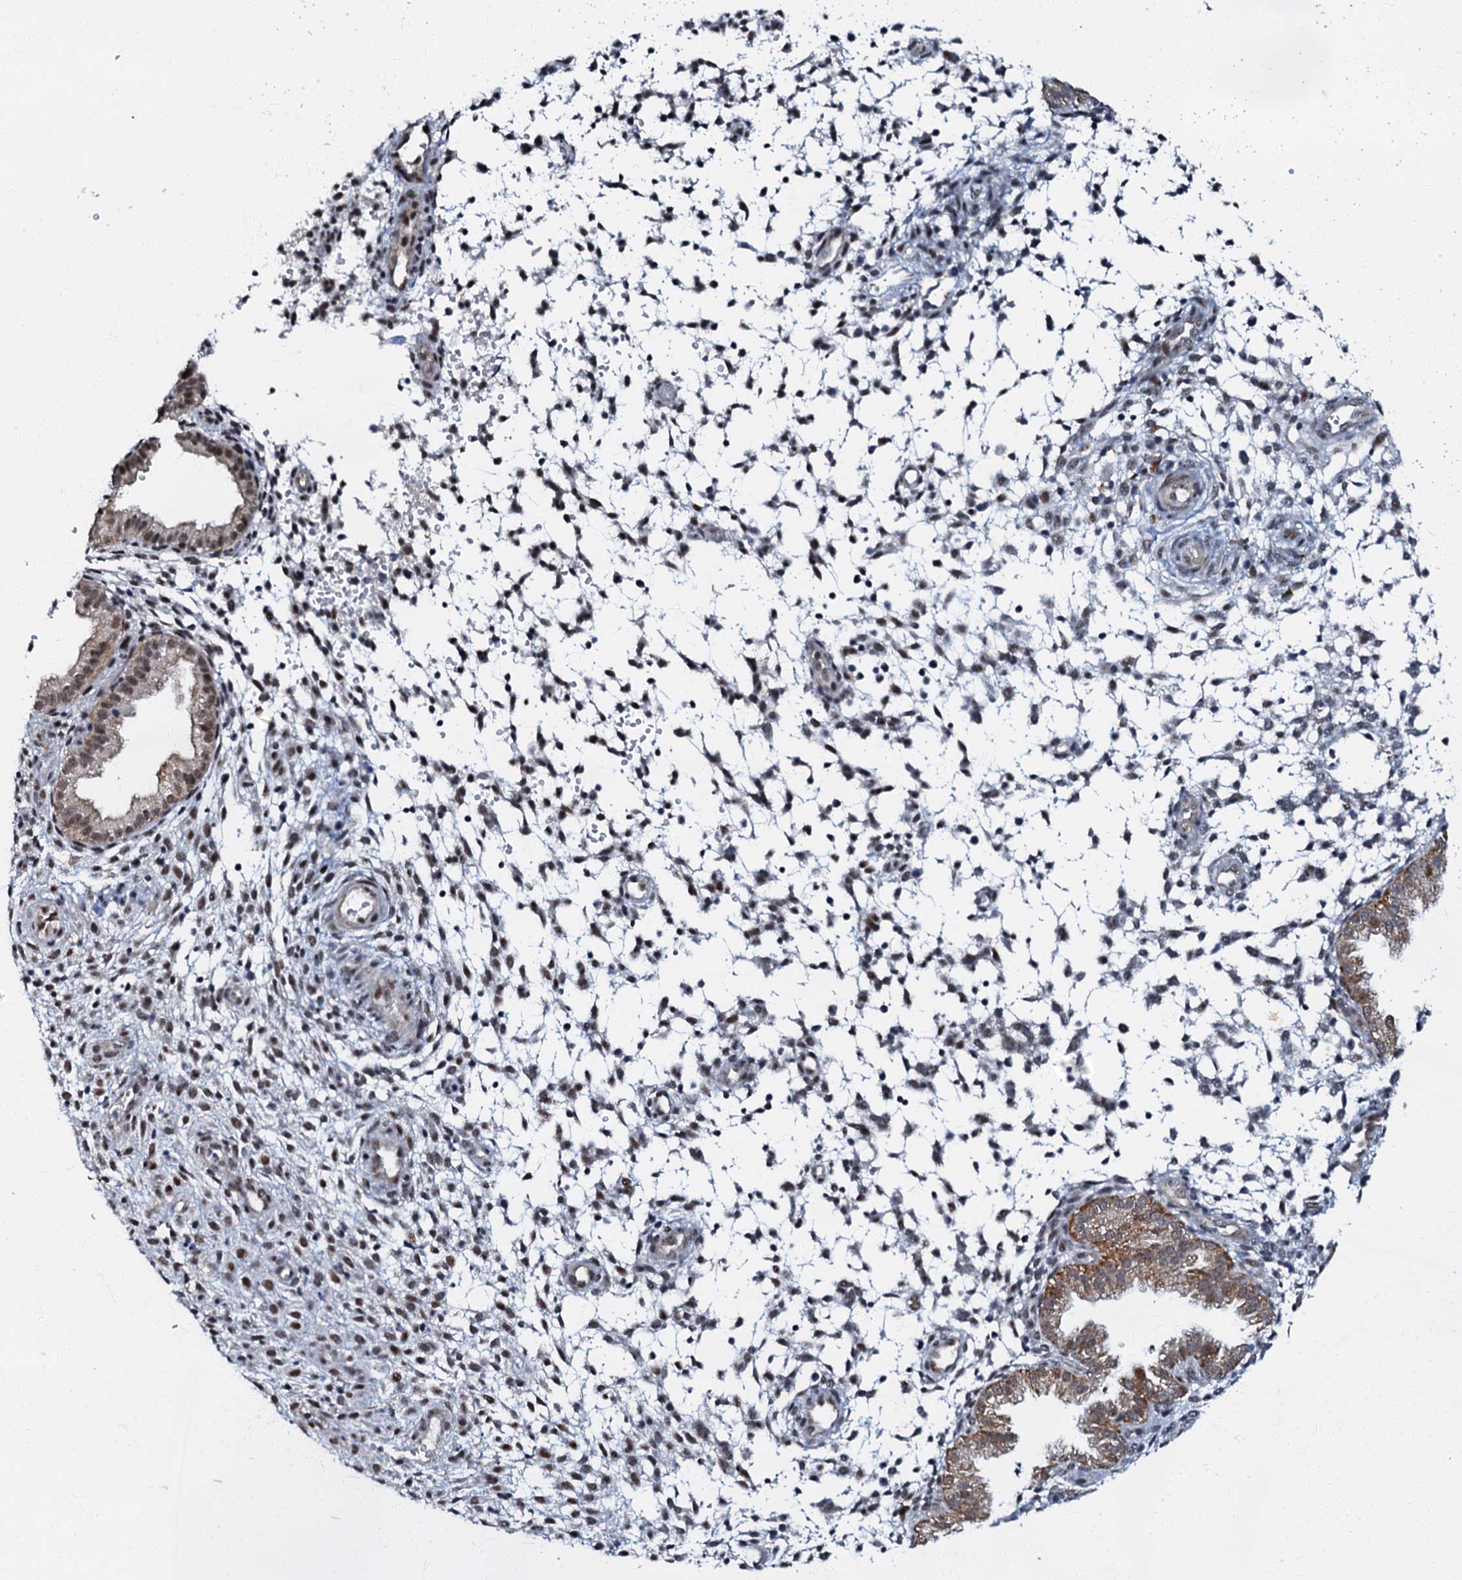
{"staining": {"intensity": "weak", "quantity": "<25%", "location": "nuclear"}, "tissue": "endometrium", "cell_type": "Cells in endometrial stroma", "image_type": "normal", "snomed": [{"axis": "morphology", "description": "Normal tissue, NOS"}, {"axis": "topography", "description": "Endometrium"}], "caption": "The micrograph demonstrates no significant expression in cells in endometrial stroma of endometrium. (Brightfield microscopy of DAB IHC at high magnification).", "gene": "OLAH", "patient": {"sex": "female", "age": 33}}